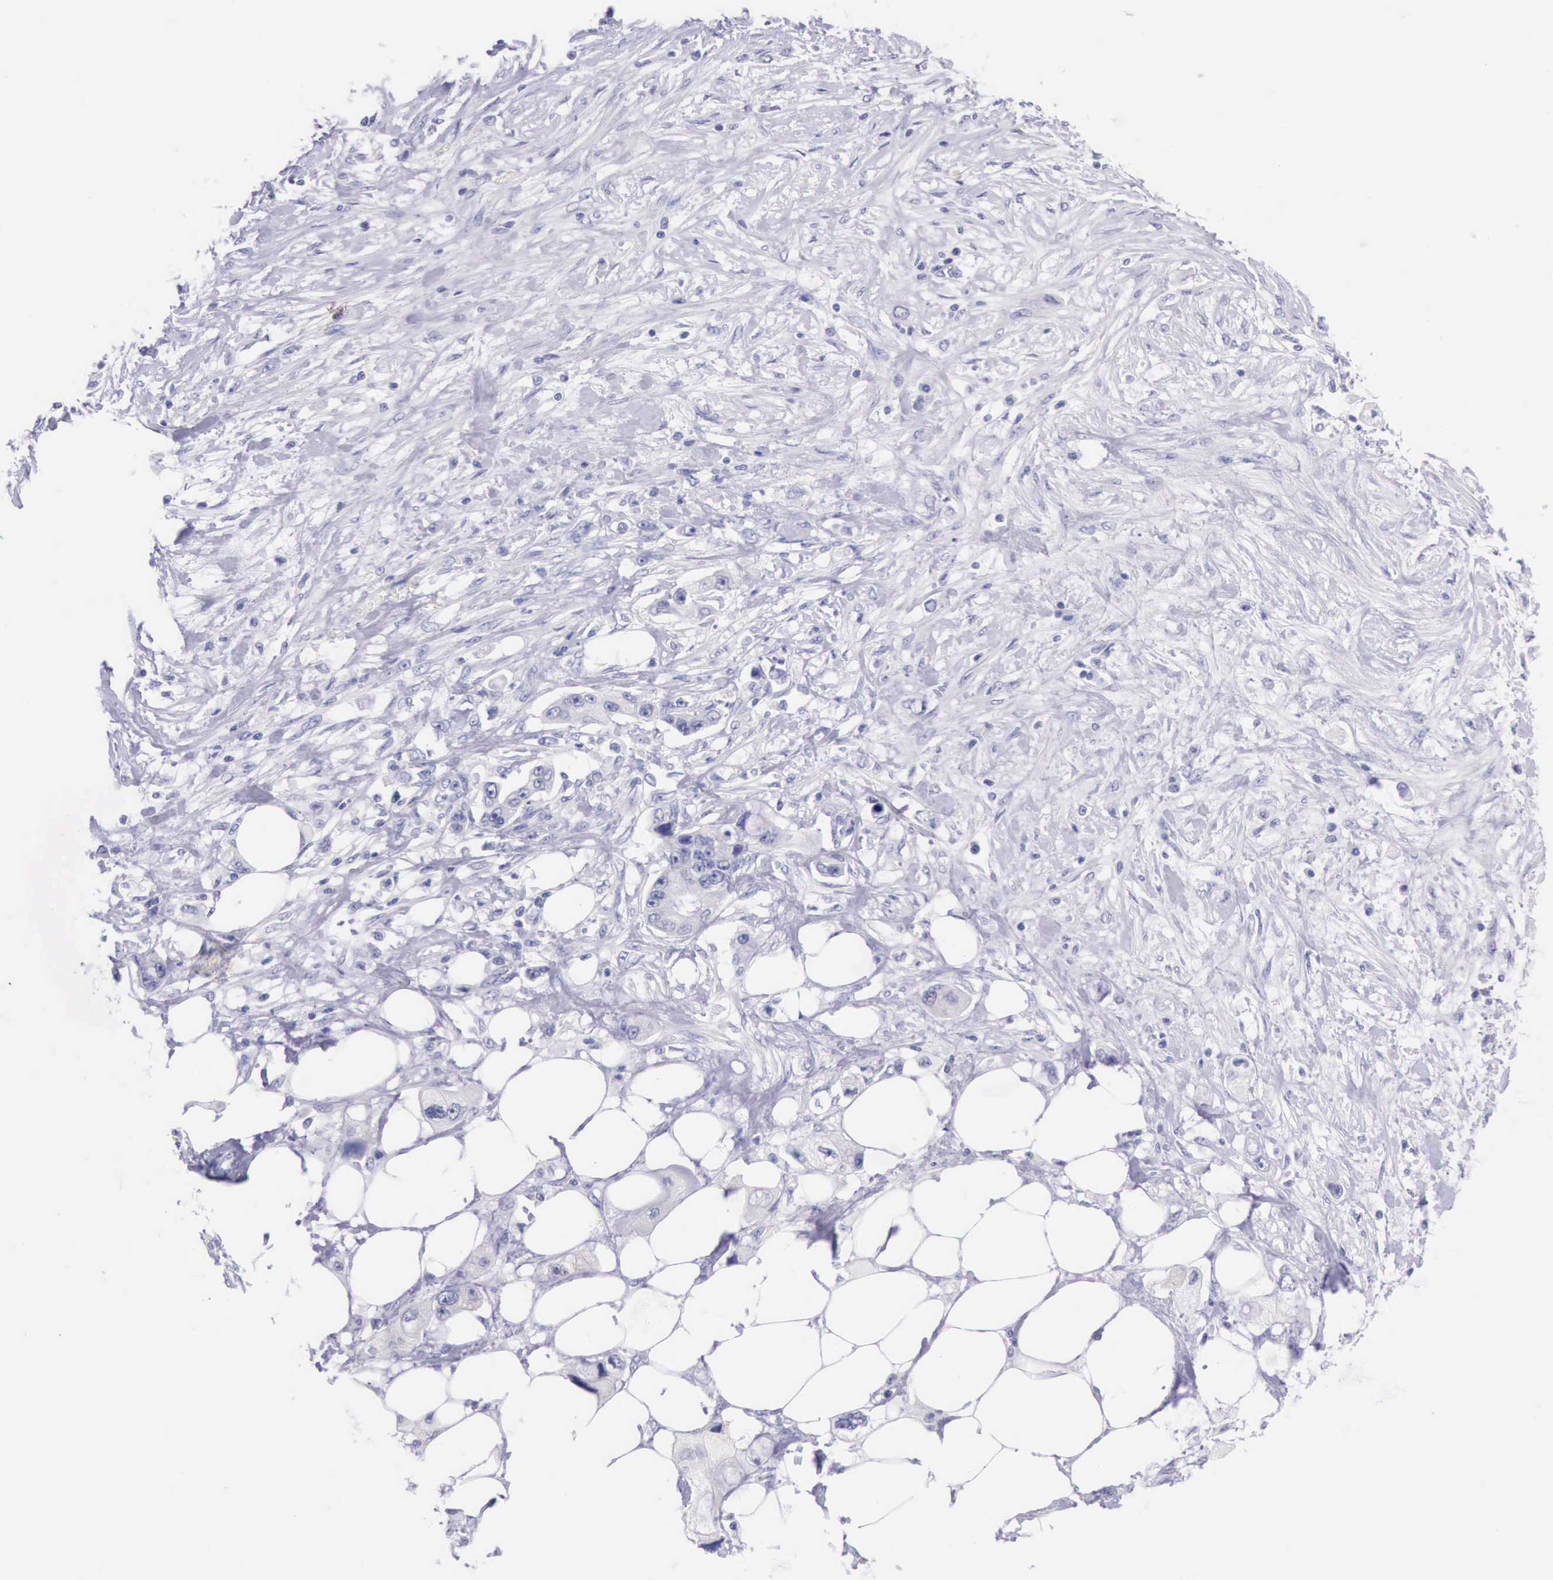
{"staining": {"intensity": "negative", "quantity": "none", "location": "none"}, "tissue": "pancreatic cancer", "cell_type": "Tumor cells", "image_type": "cancer", "snomed": [{"axis": "morphology", "description": "Adenocarcinoma, NOS"}, {"axis": "topography", "description": "Pancreas"}, {"axis": "topography", "description": "Stomach, upper"}], "caption": "The image exhibits no staining of tumor cells in pancreatic adenocarcinoma.", "gene": "LRFN5", "patient": {"sex": "male", "age": 77}}